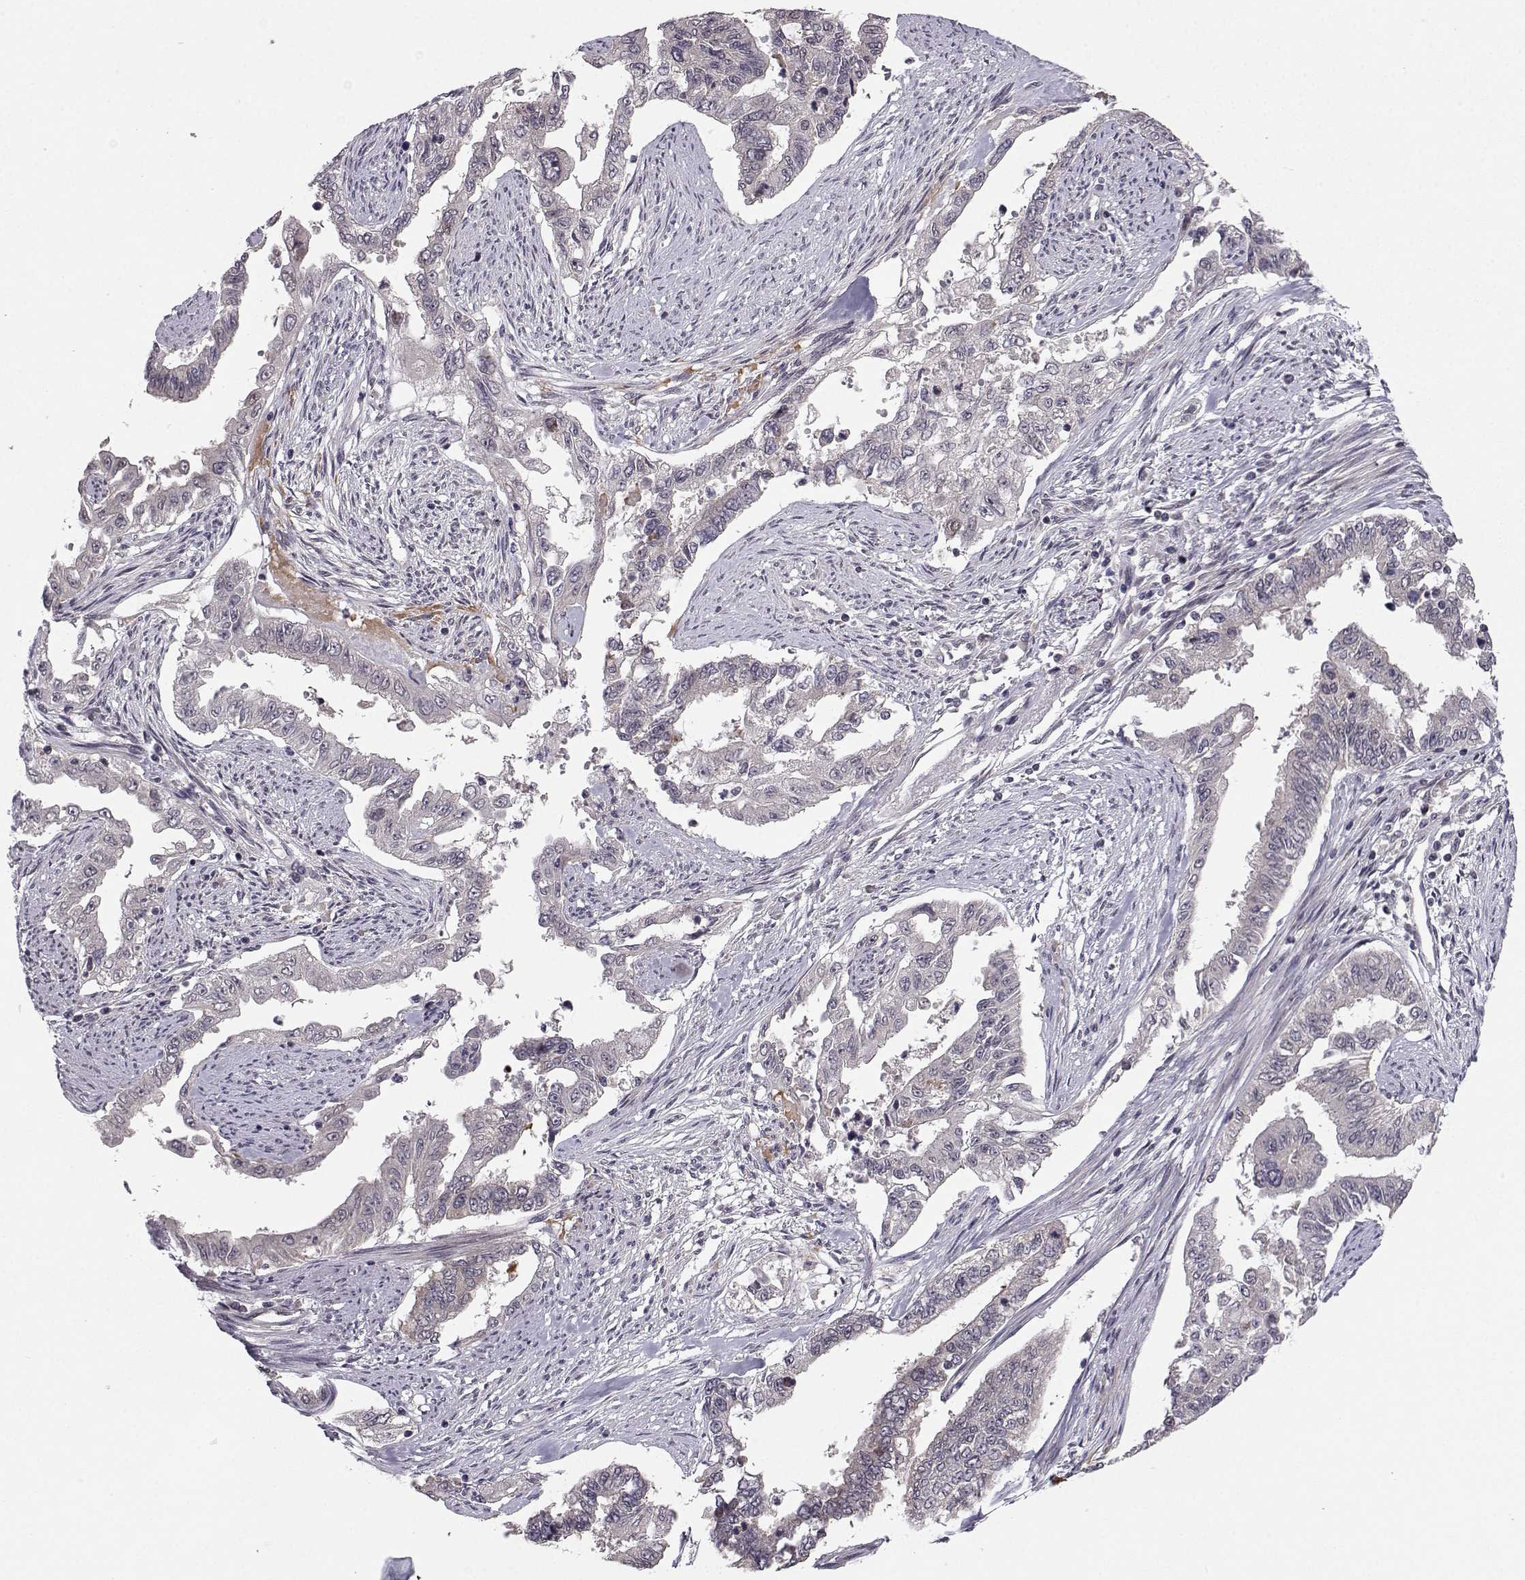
{"staining": {"intensity": "negative", "quantity": "none", "location": "none"}, "tissue": "endometrial cancer", "cell_type": "Tumor cells", "image_type": "cancer", "snomed": [{"axis": "morphology", "description": "Adenocarcinoma, NOS"}, {"axis": "topography", "description": "Uterus"}], "caption": "Immunohistochemistry (IHC) micrograph of endometrial cancer stained for a protein (brown), which reveals no staining in tumor cells.", "gene": "PKN2", "patient": {"sex": "female", "age": 59}}